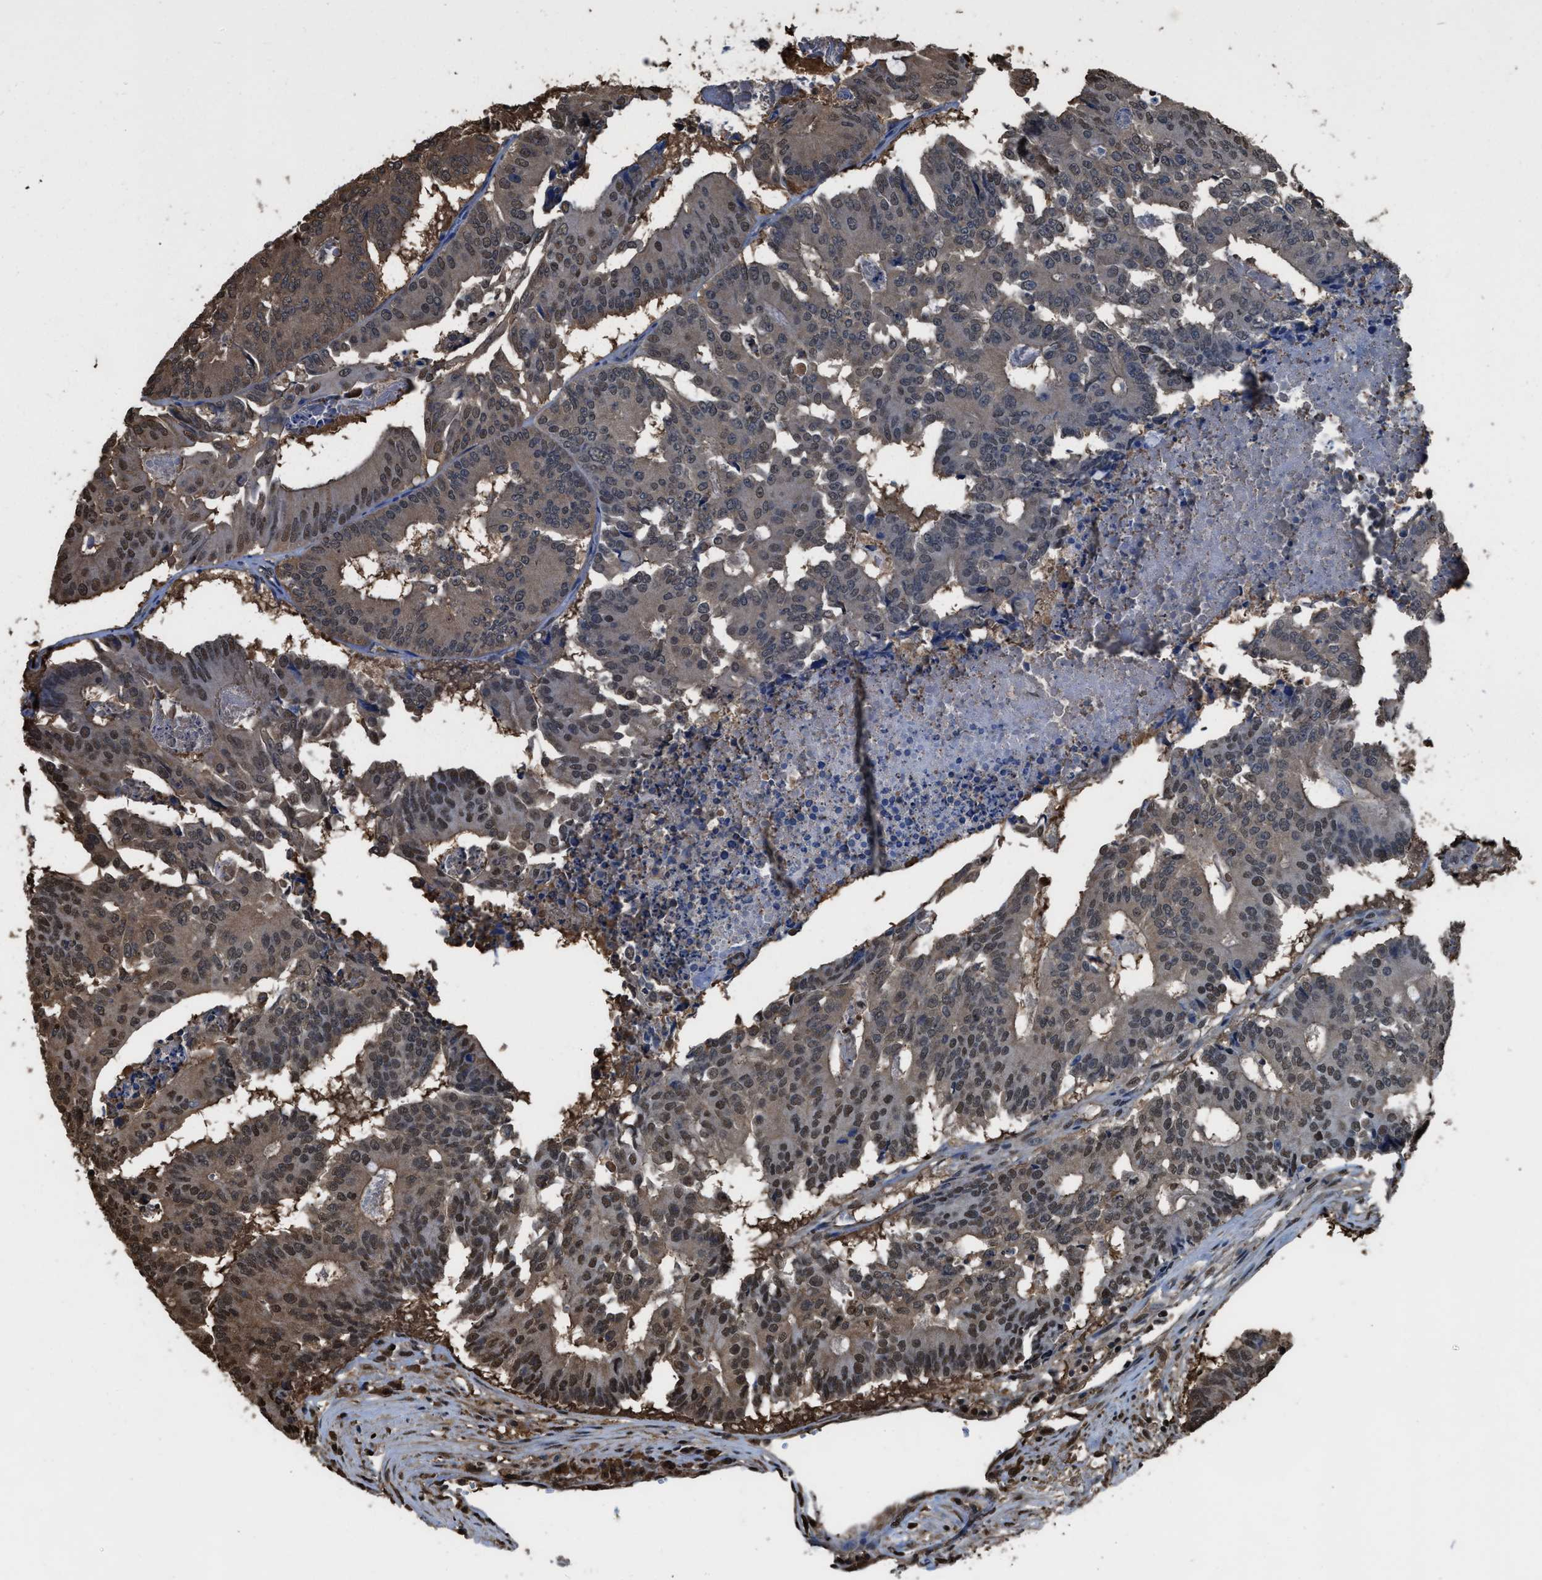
{"staining": {"intensity": "moderate", "quantity": ">75%", "location": "cytoplasmic/membranous,nuclear"}, "tissue": "colorectal cancer", "cell_type": "Tumor cells", "image_type": "cancer", "snomed": [{"axis": "morphology", "description": "Adenocarcinoma, NOS"}, {"axis": "topography", "description": "Colon"}], "caption": "Immunohistochemical staining of human adenocarcinoma (colorectal) shows moderate cytoplasmic/membranous and nuclear protein staining in about >75% of tumor cells. Immunohistochemistry (ihc) stains the protein of interest in brown and the nuclei are stained blue.", "gene": "FNTA", "patient": {"sex": "male", "age": 87}}